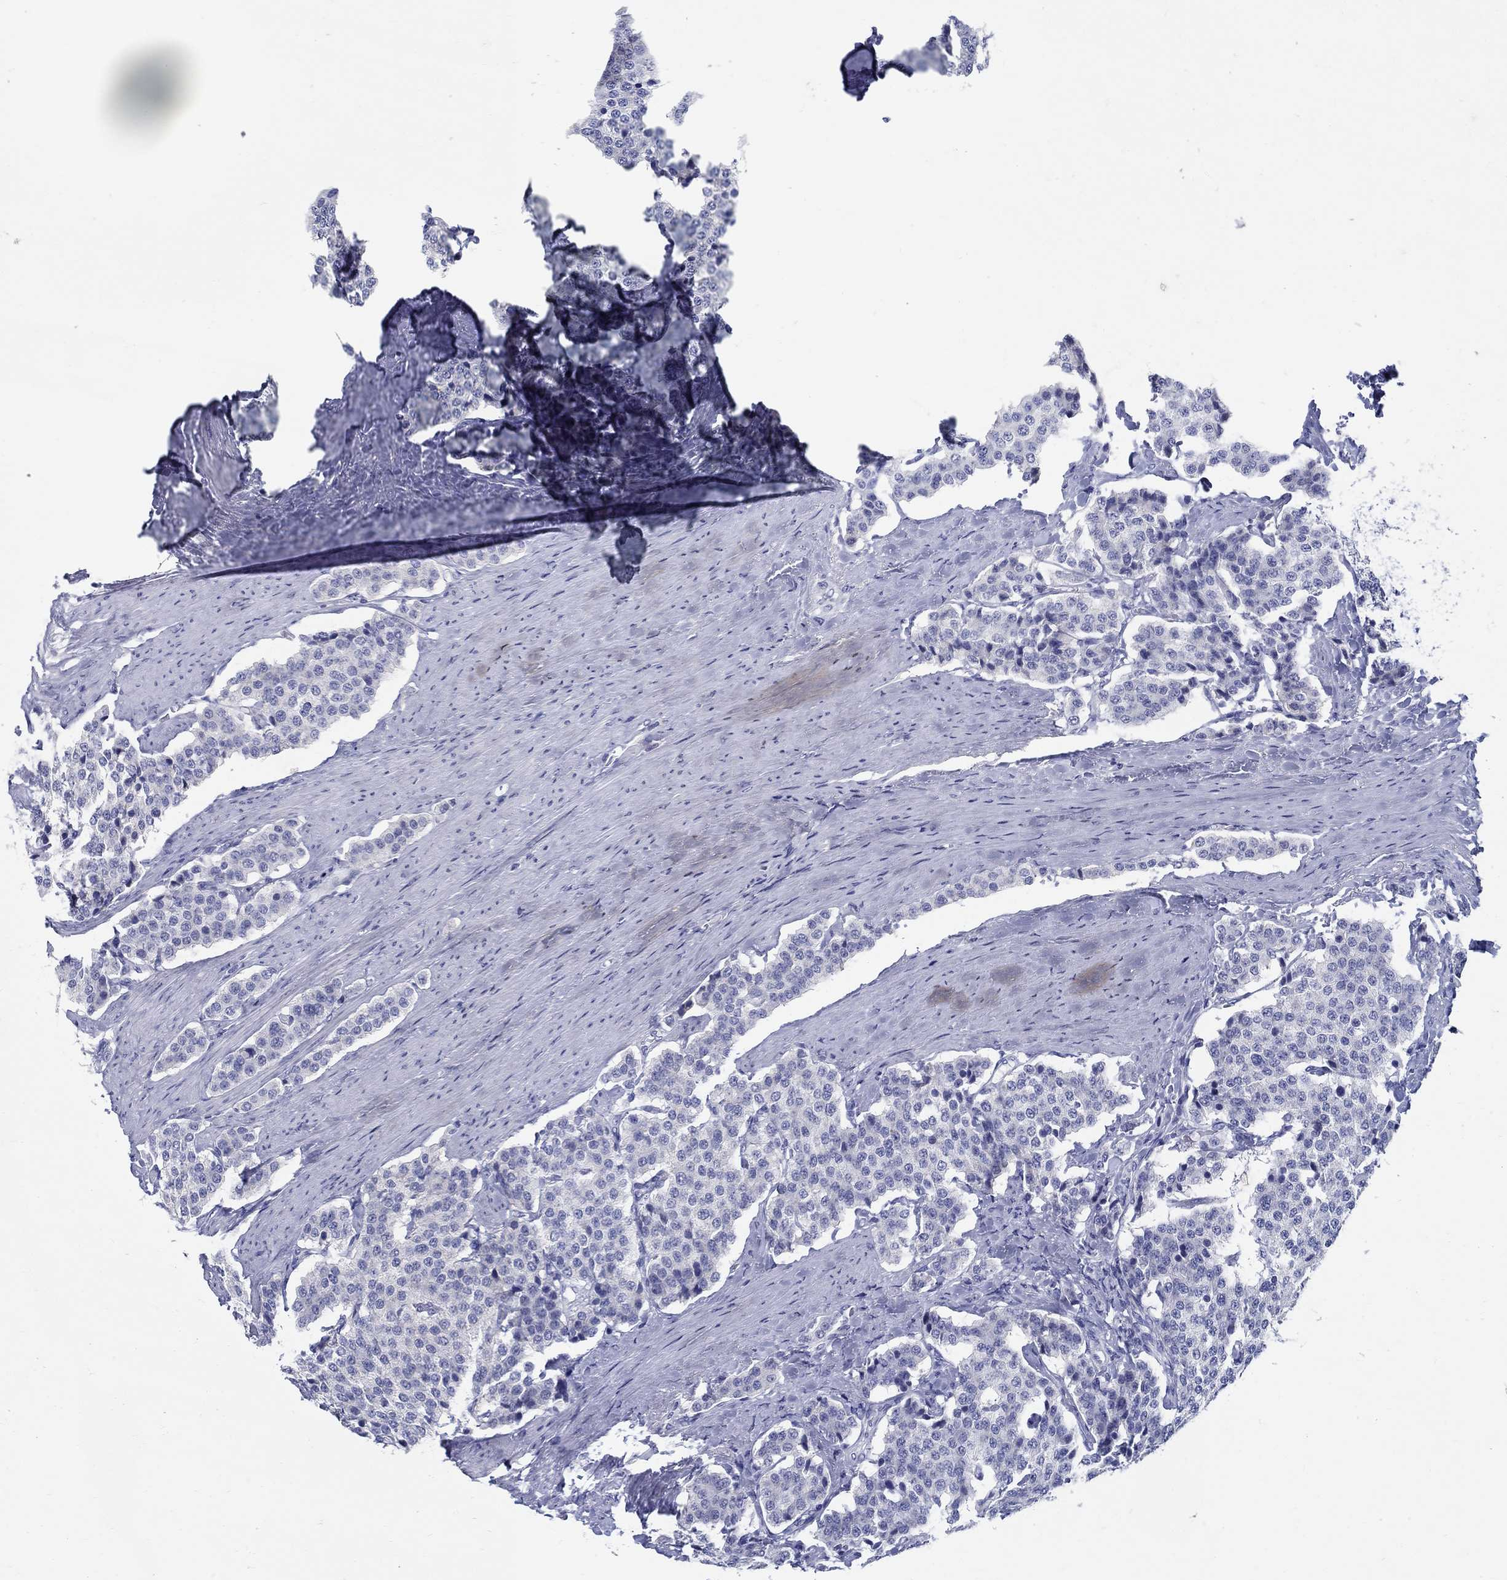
{"staining": {"intensity": "negative", "quantity": "none", "location": "none"}, "tissue": "carcinoid", "cell_type": "Tumor cells", "image_type": "cancer", "snomed": [{"axis": "morphology", "description": "Carcinoid, malignant, NOS"}, {"axis": "topography", "description": "Small intestine"}], "caption": "Histopathology image shows no significant protein positivity in tumor cells of carcinoid.", "gene": "CRYGD", "patient": {"sex": "female", "age": 58}}